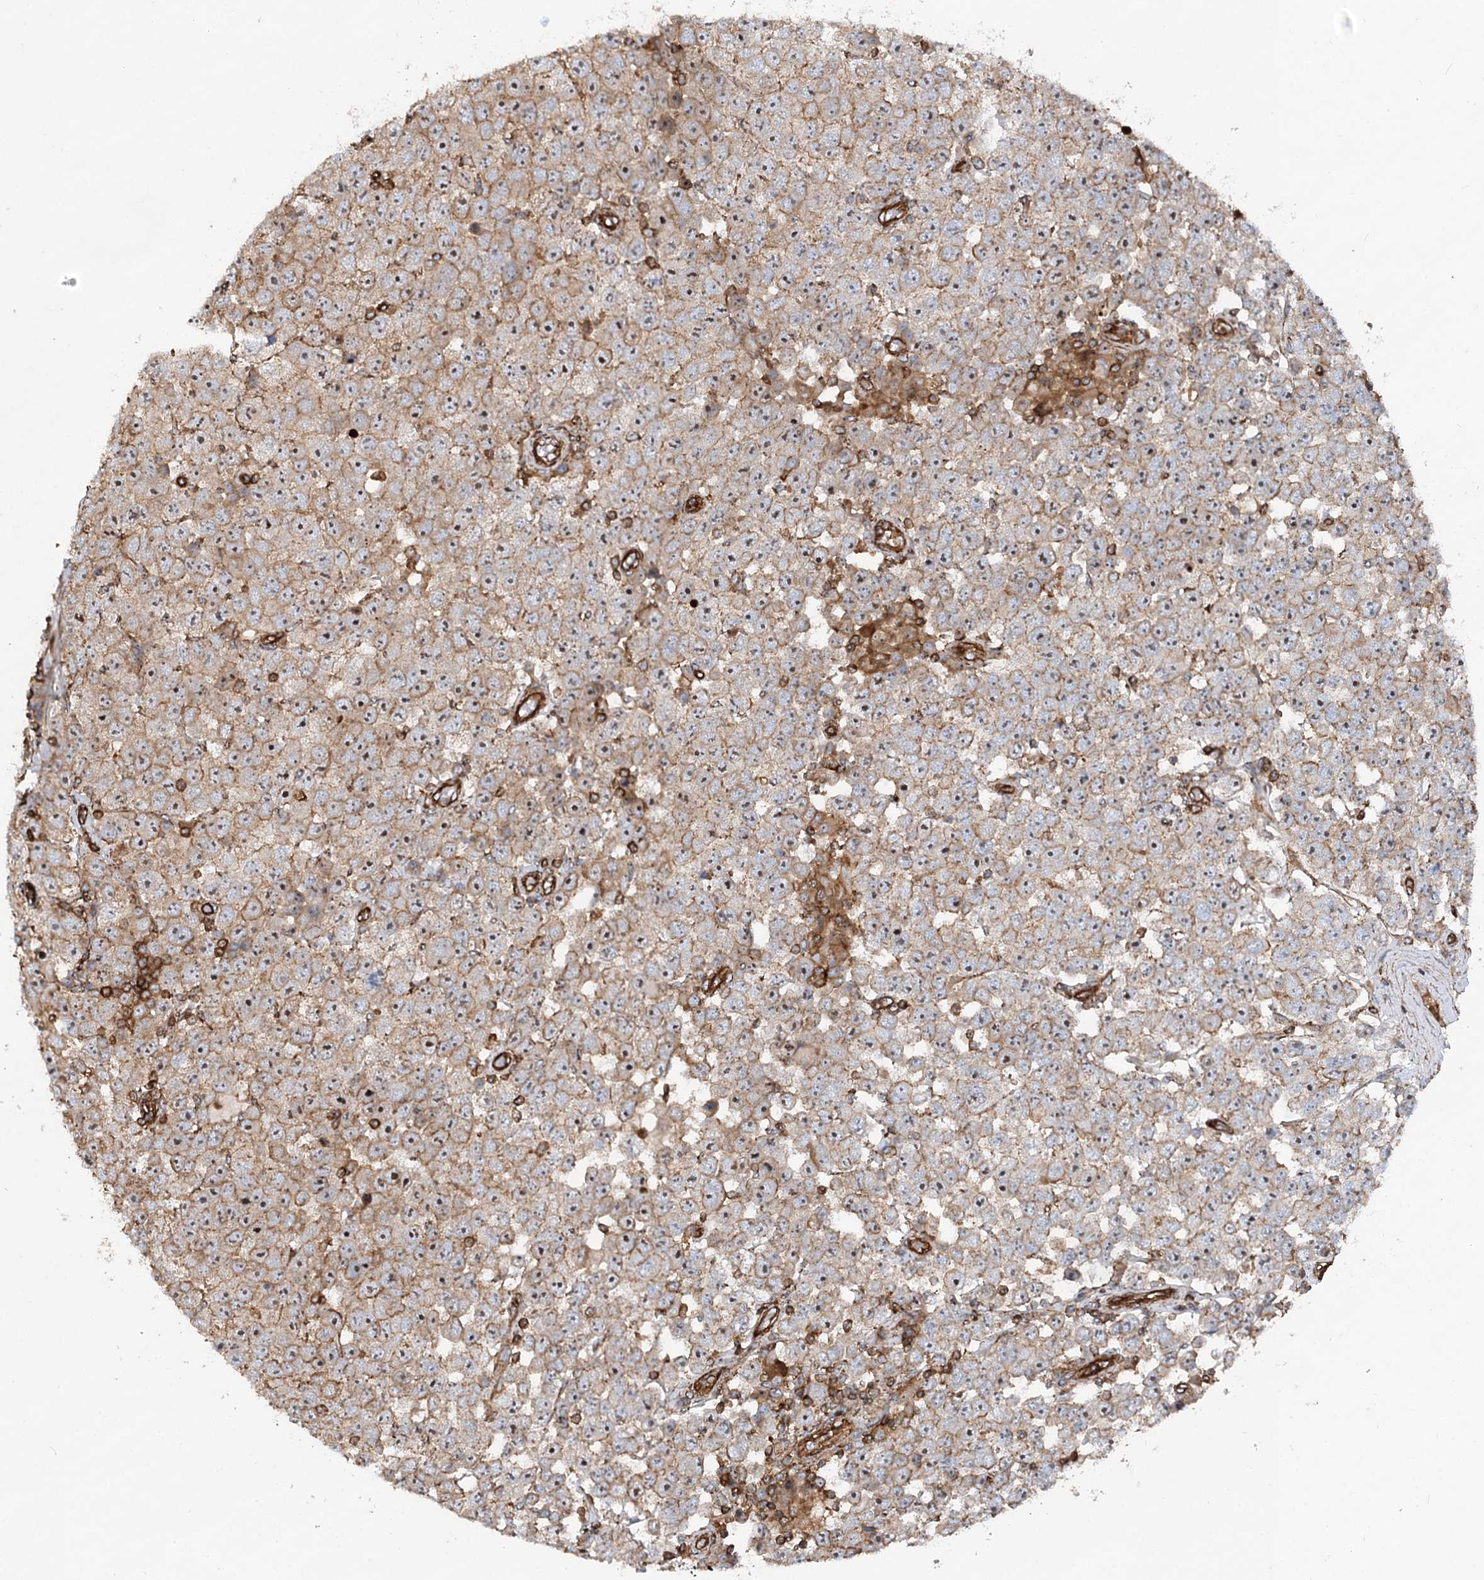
{"staining": {"intensity": "moderate", "quantity": "25%-75%", "location": "cytoplasmic/membranous,nuclear"}, "tissue": "testis cancer", "cell_type": "Tumor cells", "image_type": "cancer", "snomed": [{"axis": "morphology", "description": "Seminoma, NOS"}, {"axis": "topography", "description": "Testis"}], "caption": "Tumor cells exhibit moderate cytoplasmic/membranous and nuclear staining in about 25%-75% of cells in testis cancer (seminoma).", "gene": "WDR36", "patient": {"sex": "male", "age": 28}}